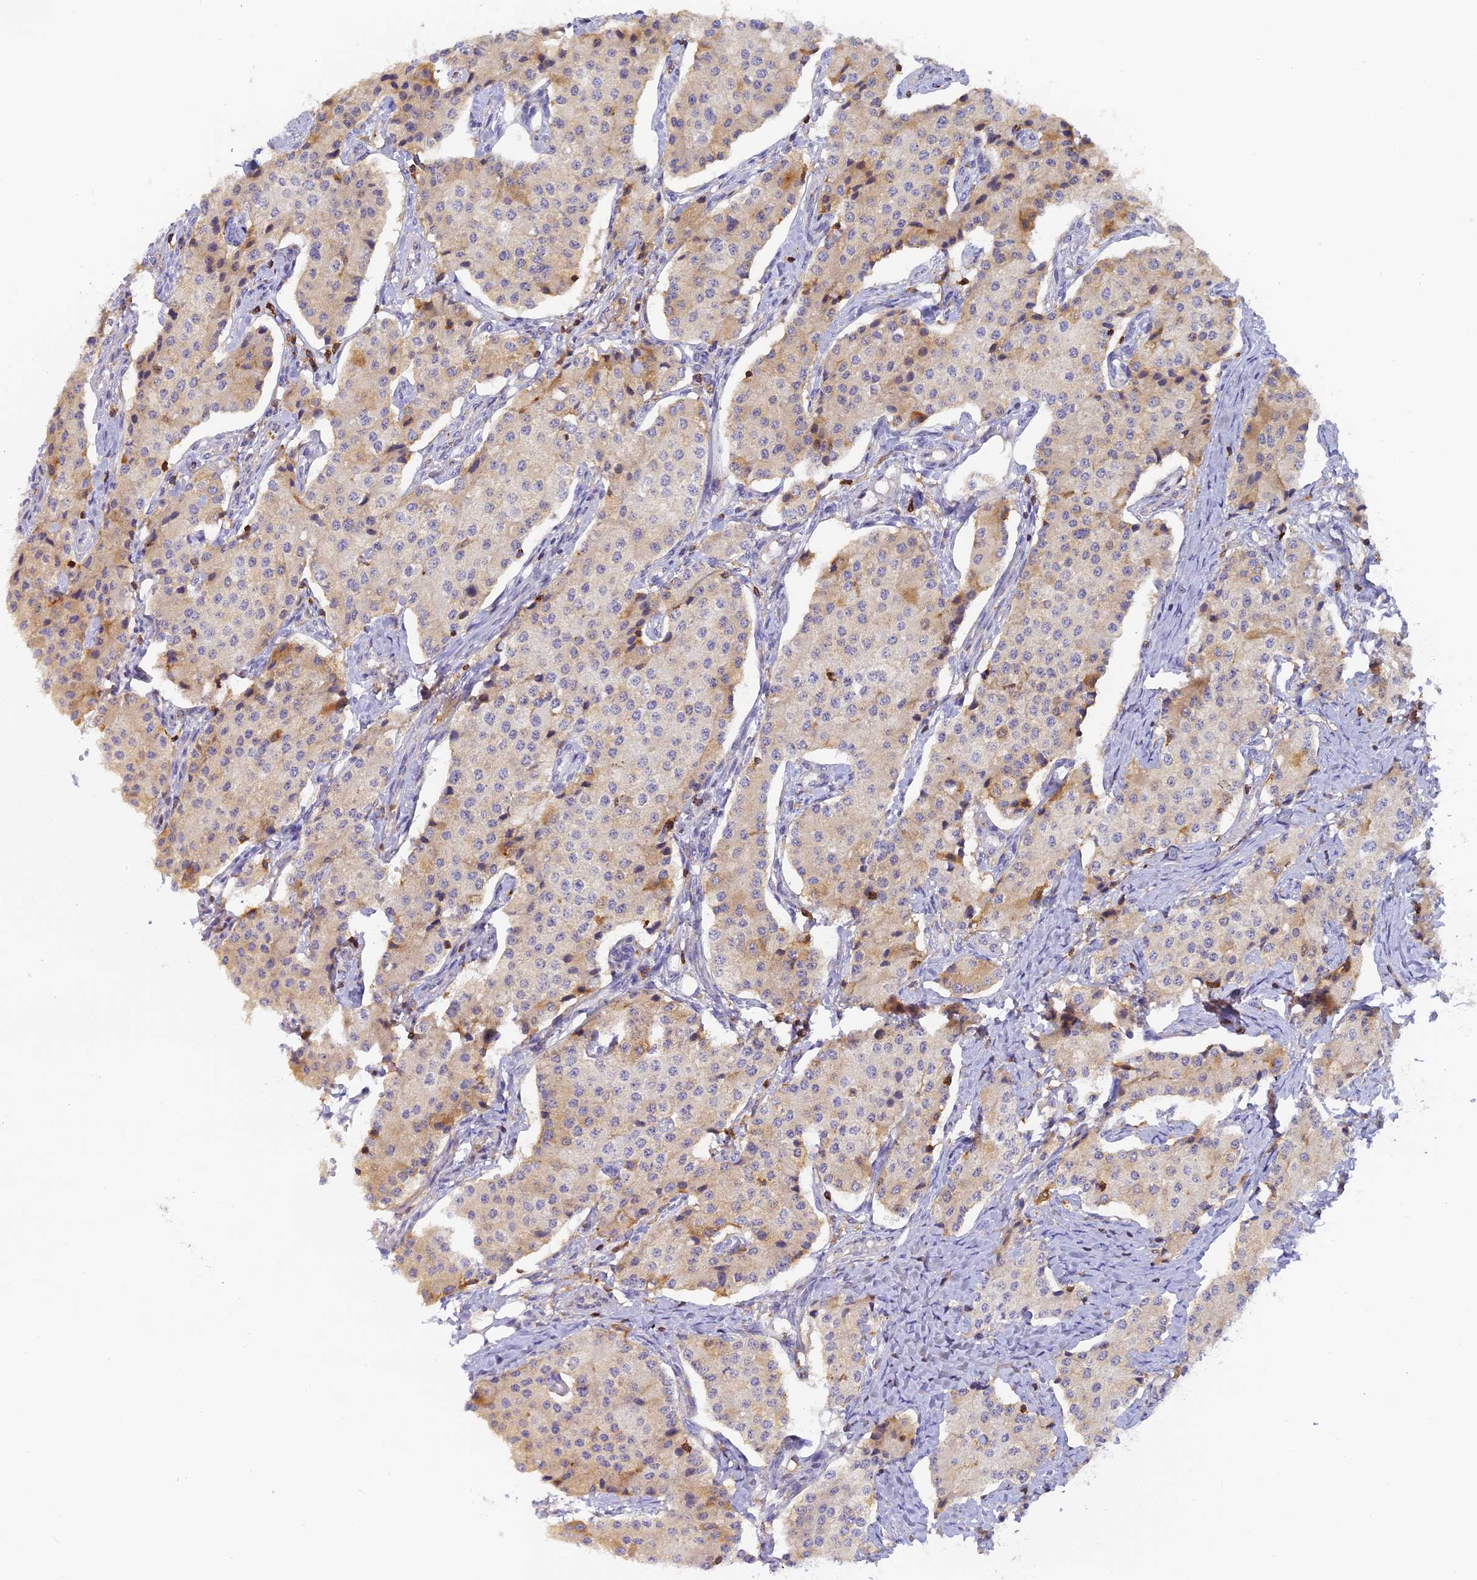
{"staining": {"intensity": "weak", "quantity": "<25%", "location": "cytoplasmic/membranous"}, "tissue": "carcinoid", "cell_type": "Tumor cells", "image_type": "cancer", "snomed": [{"axis": "morphology", "description": "Carcinoid, malignant, NOS"}, {"axis": "topography", "description": "Colon"}], "caption": "A micrograph of human carcinoid is negative for staining in tumor cells.", "gene": "FYB1", "patient": {"sex": "female", "age": 52}}